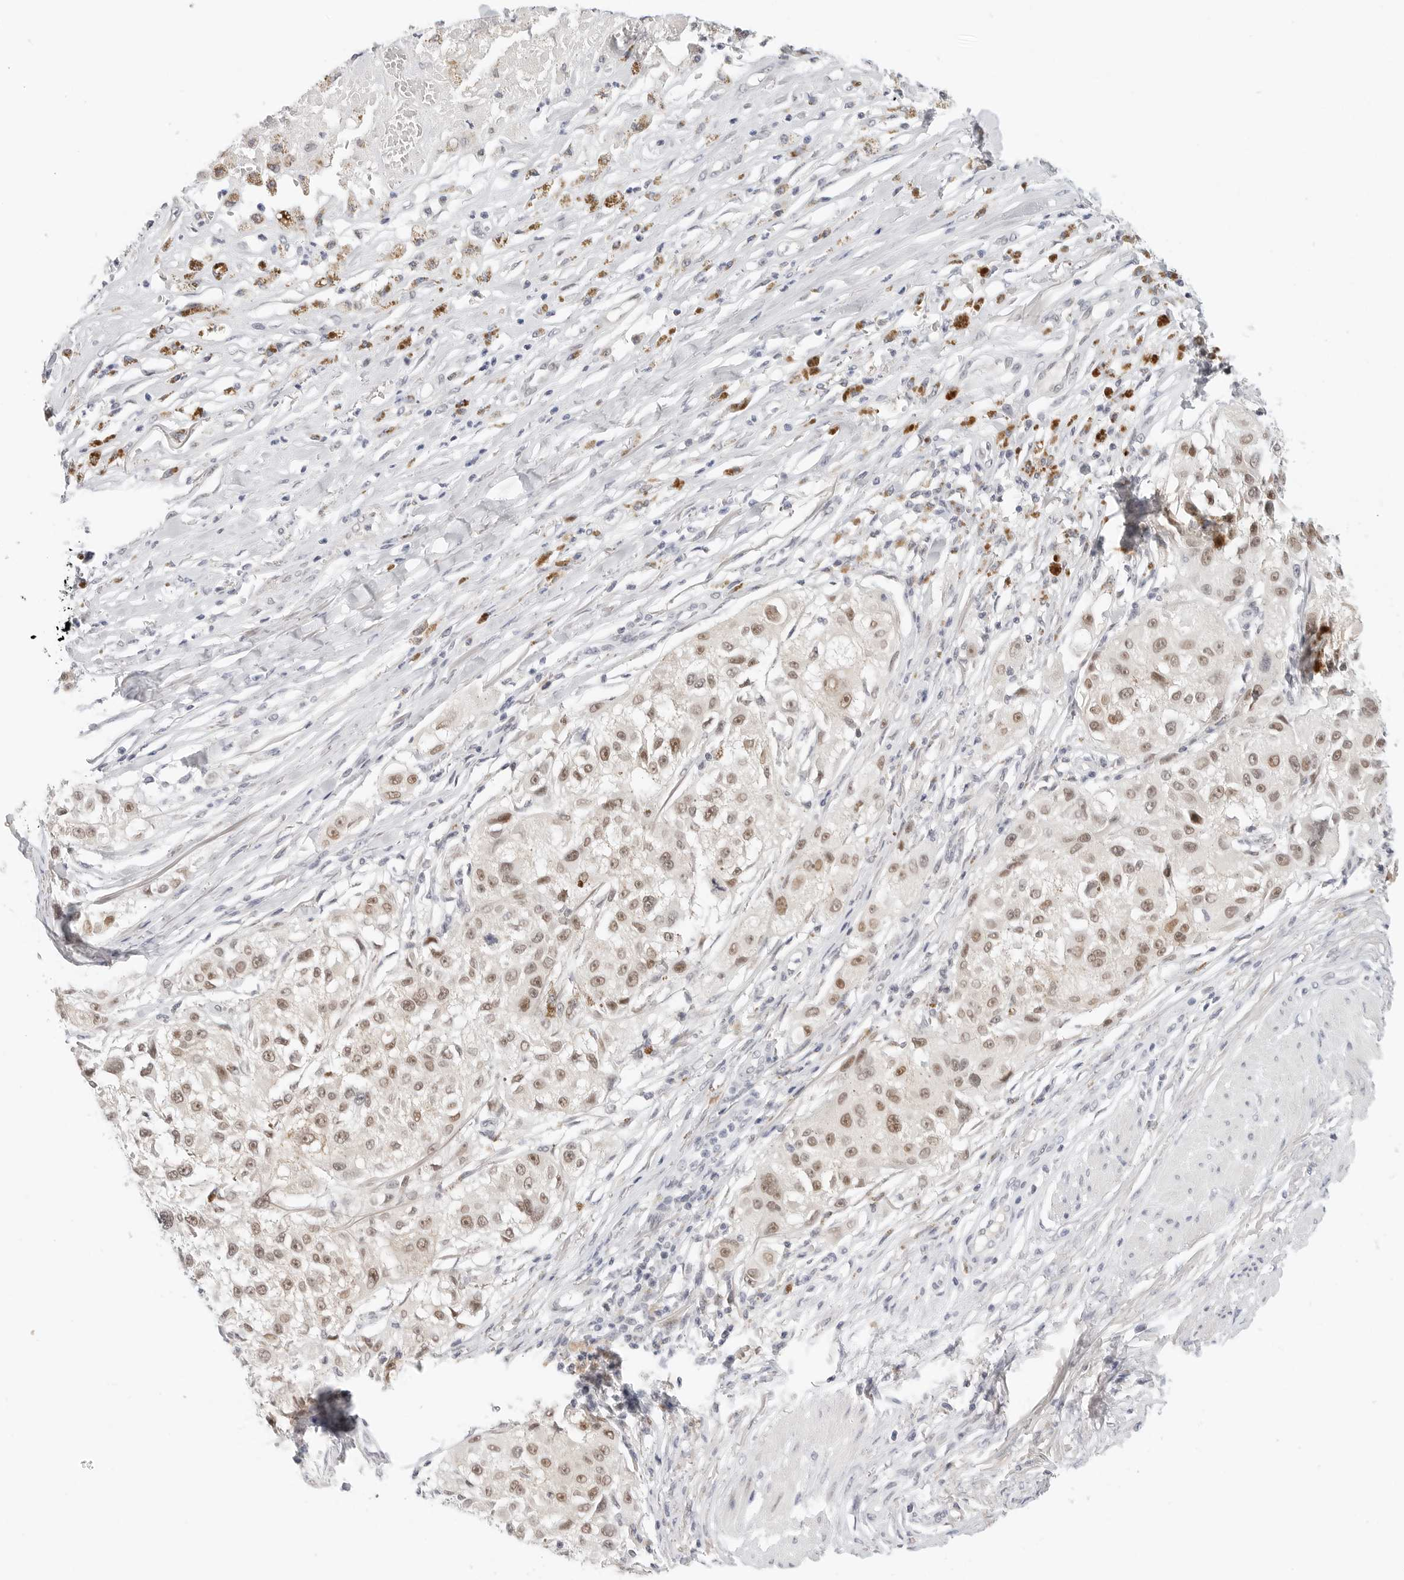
{"staining": {"intensity": "moderate", "quantity": ">75%", "location": "nuclear"}, "tissue": "melanoma", "cell_type": "Tumor cells", "image_type": "cancer", "snomed": [{"axis": "morphology", "description": "Necrosis, NOS"}, {"axis": "morphology", "description": "Malignant melanoma, NOS"}, {"axis": "topography", "description": "Skin"}], "caption": "Immunohistochemical staining of human malignant melanoma shows medium levels of moderate nuclear expression in approximately >75% of tumor cells. (Stains: DAB (3,3'-diaminobenzidine) in brown, nuclei in blue, Microscopy: brightfield microscopy at high magnification).", "gene": "TSEN2", "patient": {"sex": "female", "age": 87}}